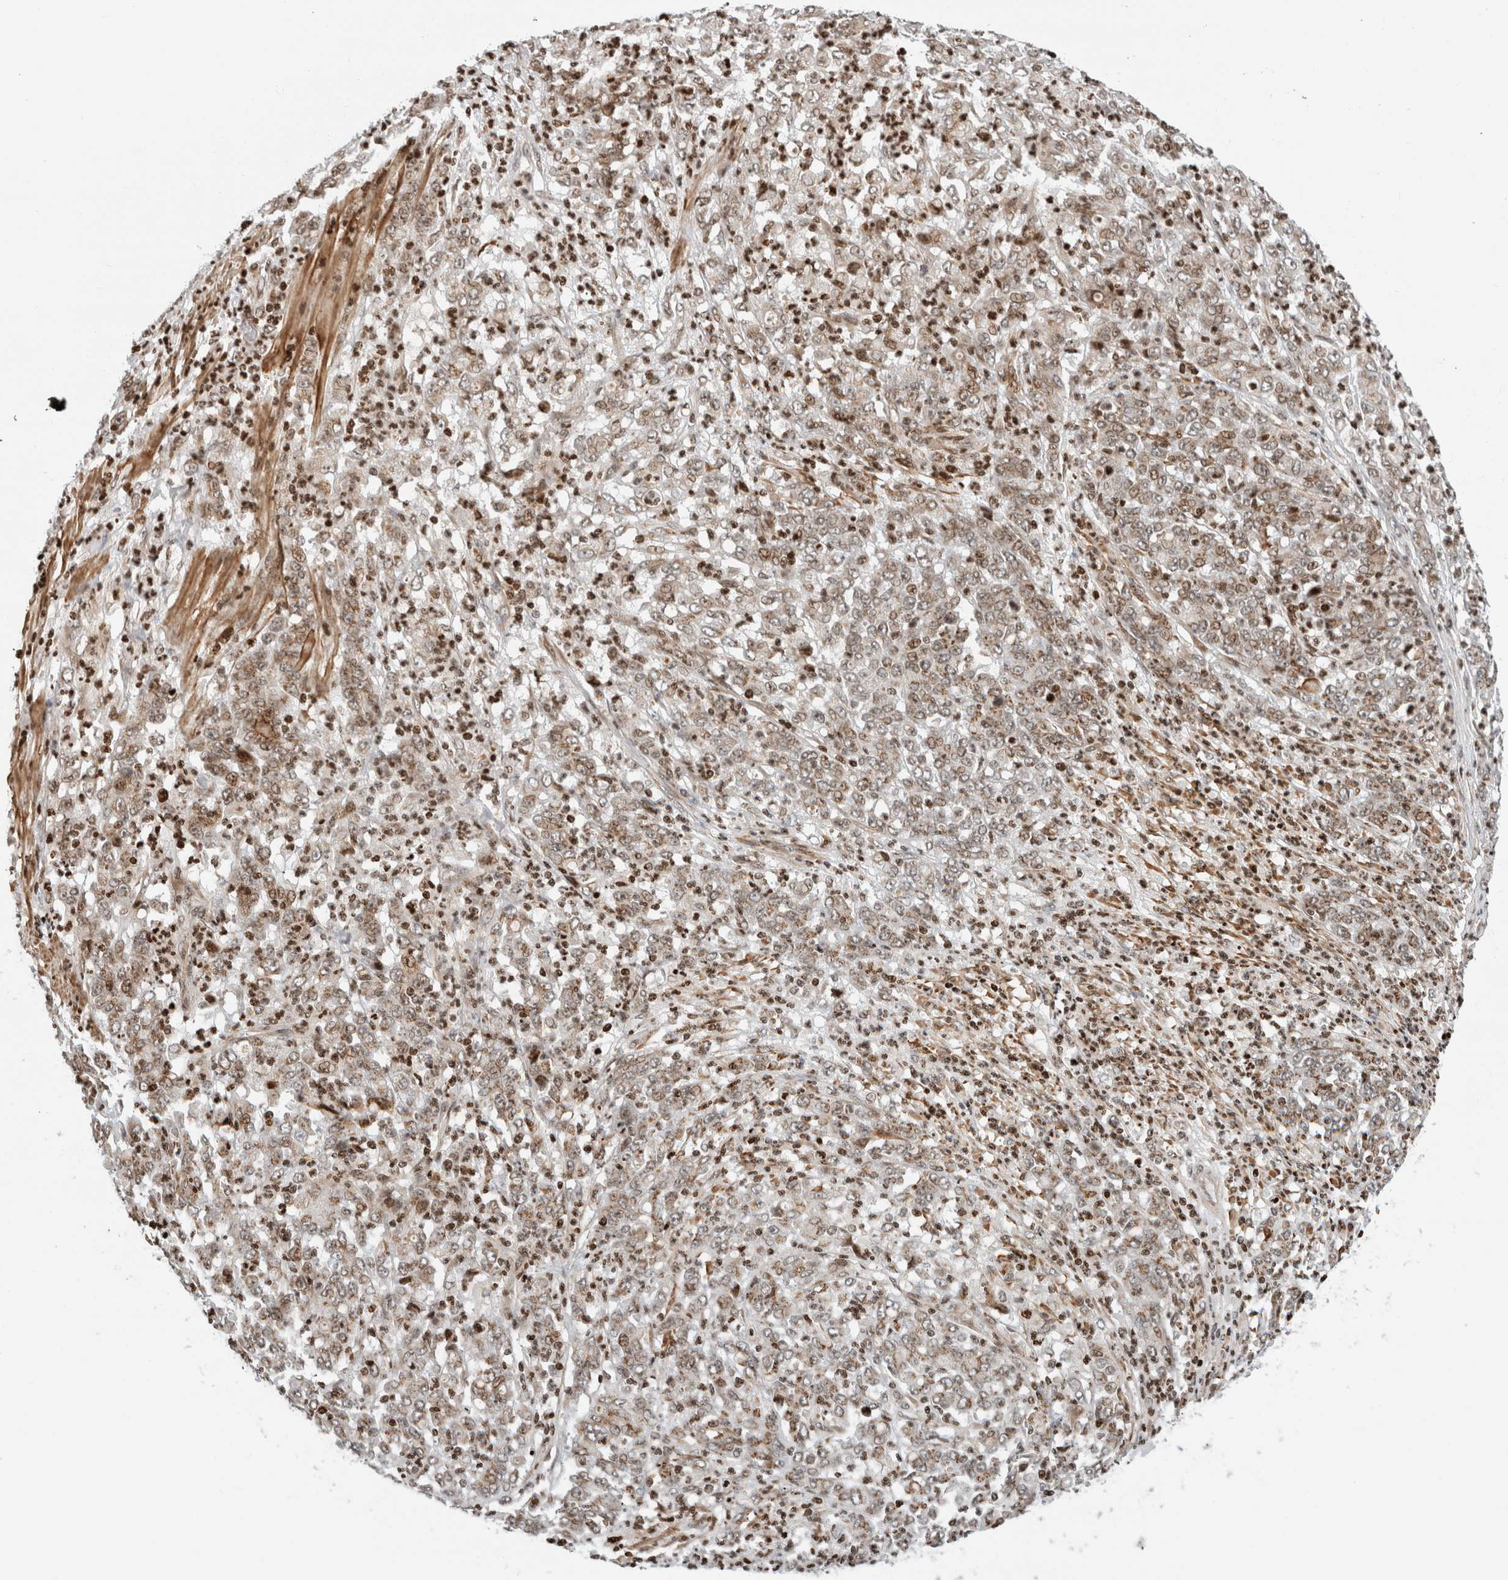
{"staining": {"intensity": "moderate", "quantity": "25%-75%", "location": "cytoplasmic/membranous,nuclear"}, "tissue": "stomach cancer", "cell_type": "Tumor cells", "image_type": "cancer", "snomed": [{"axis": "morphology", "description": "Adenocarcinoma, NOS"}, {"axis": "topography", "description": "Stomach, lower"}], "caption": "A micrograph showing moderate cytoplasmic/membranous and nuclear positivity in approximately 25%-75% of tumor cells in stomach adenocarcinoma, as visualized by brown immunohistochemical staining.", "gene": "GINS4", "patient": {"sex": "female", "age": 71}}